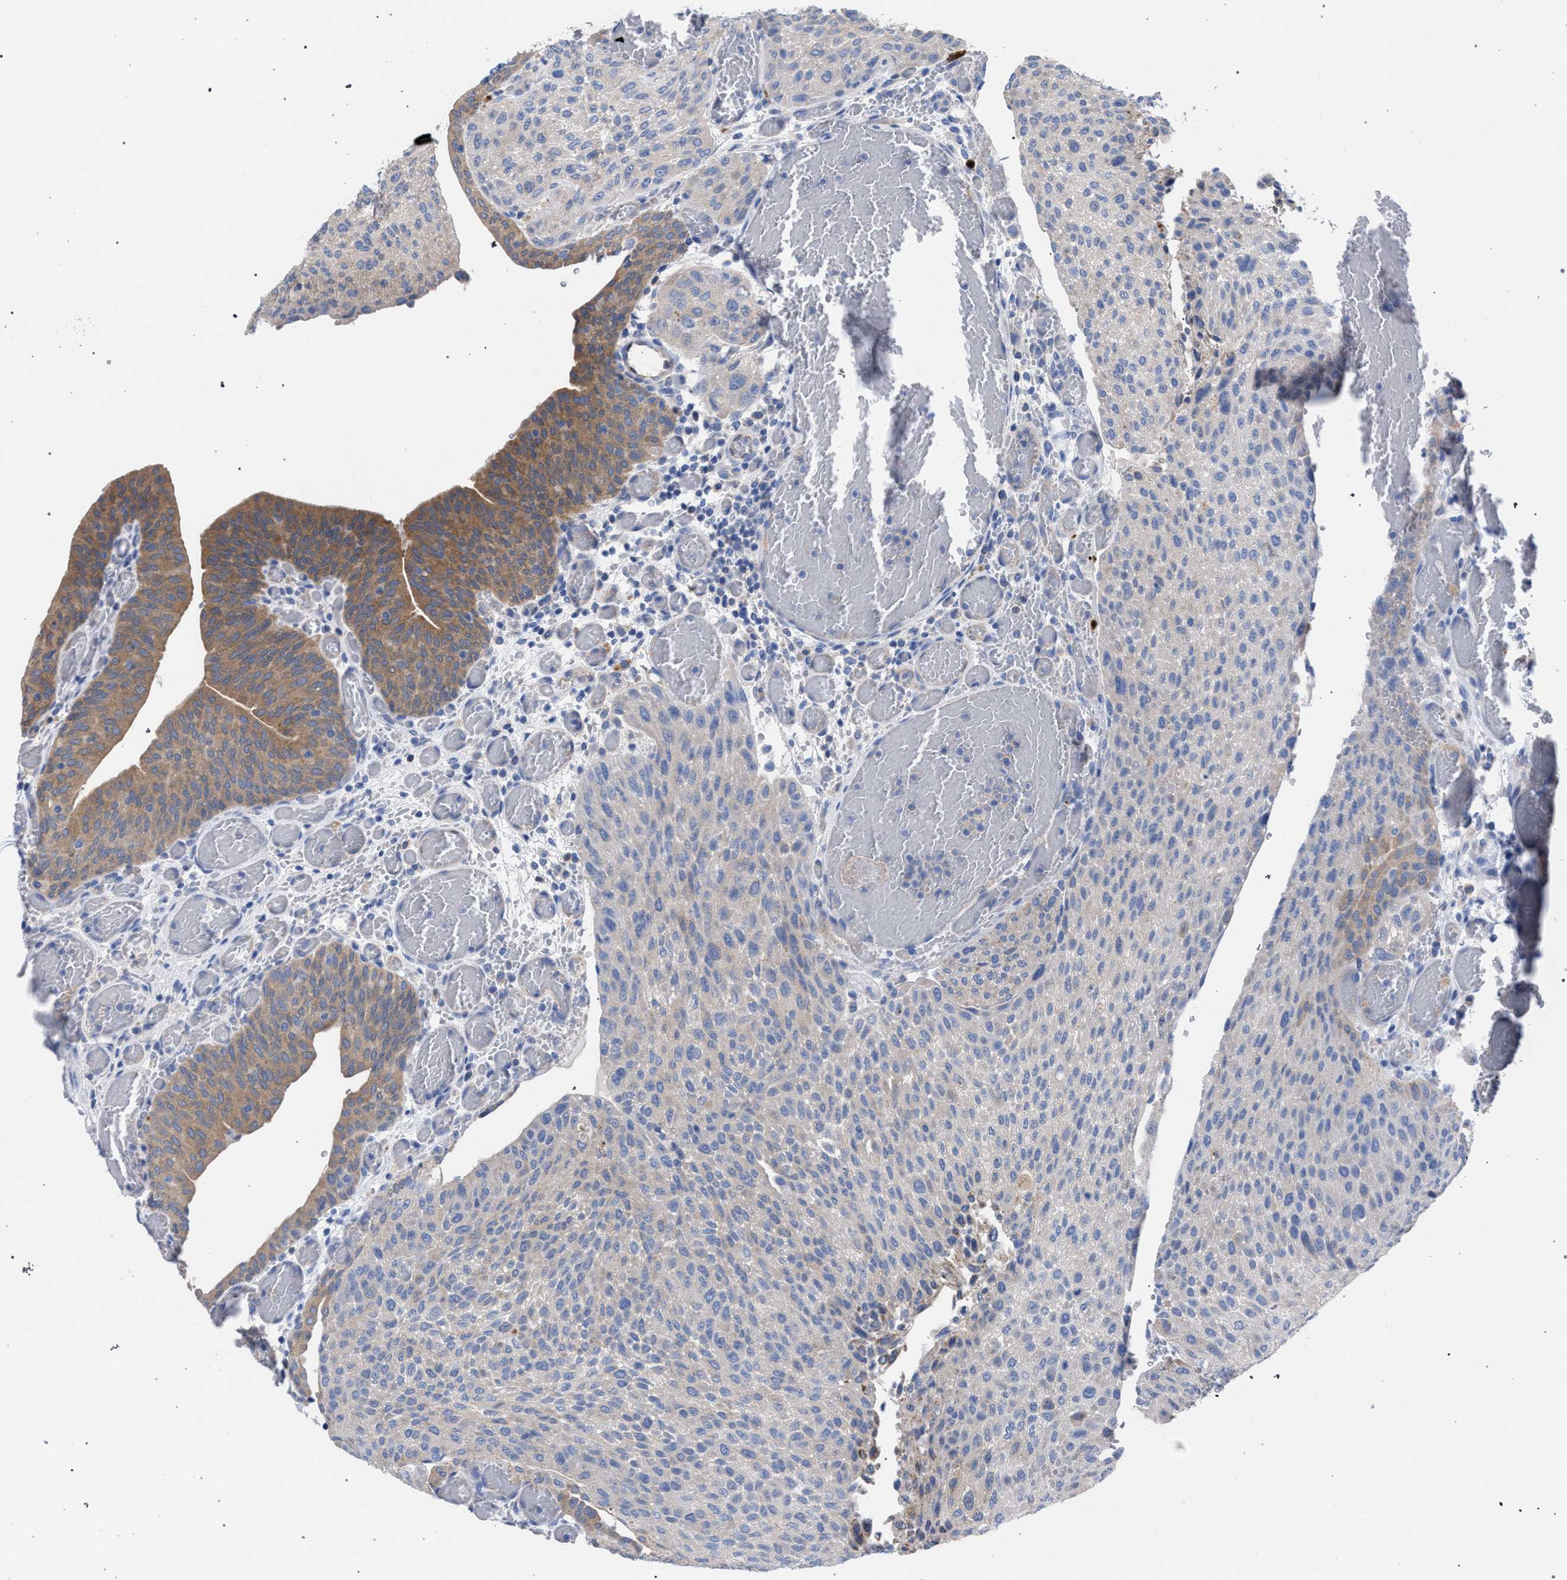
{"staining": {"intensity": "weak", "quantity": "<25%", "location": "cytoplasmic/membranous"}, "tissue": "urothelial cancer", "cell_type": "Tumor cells", "image_type": "cancer", "snomed": [{"axis": "morphology", "description": "Urothelial carcinoma, Low grade"}, {"axis": "morphology", "description": "Urothelial carcinoma, High grade"}, {"axis": "topography", "description": "Urinary bladder"}], "caption": "Human urothelial cancer stained for a protein using immunohistochemistry (IHC) exhibits no positivity in tumor cells.", "gene": "GMPR", "patient": {"sex": "male", "age": 35}}